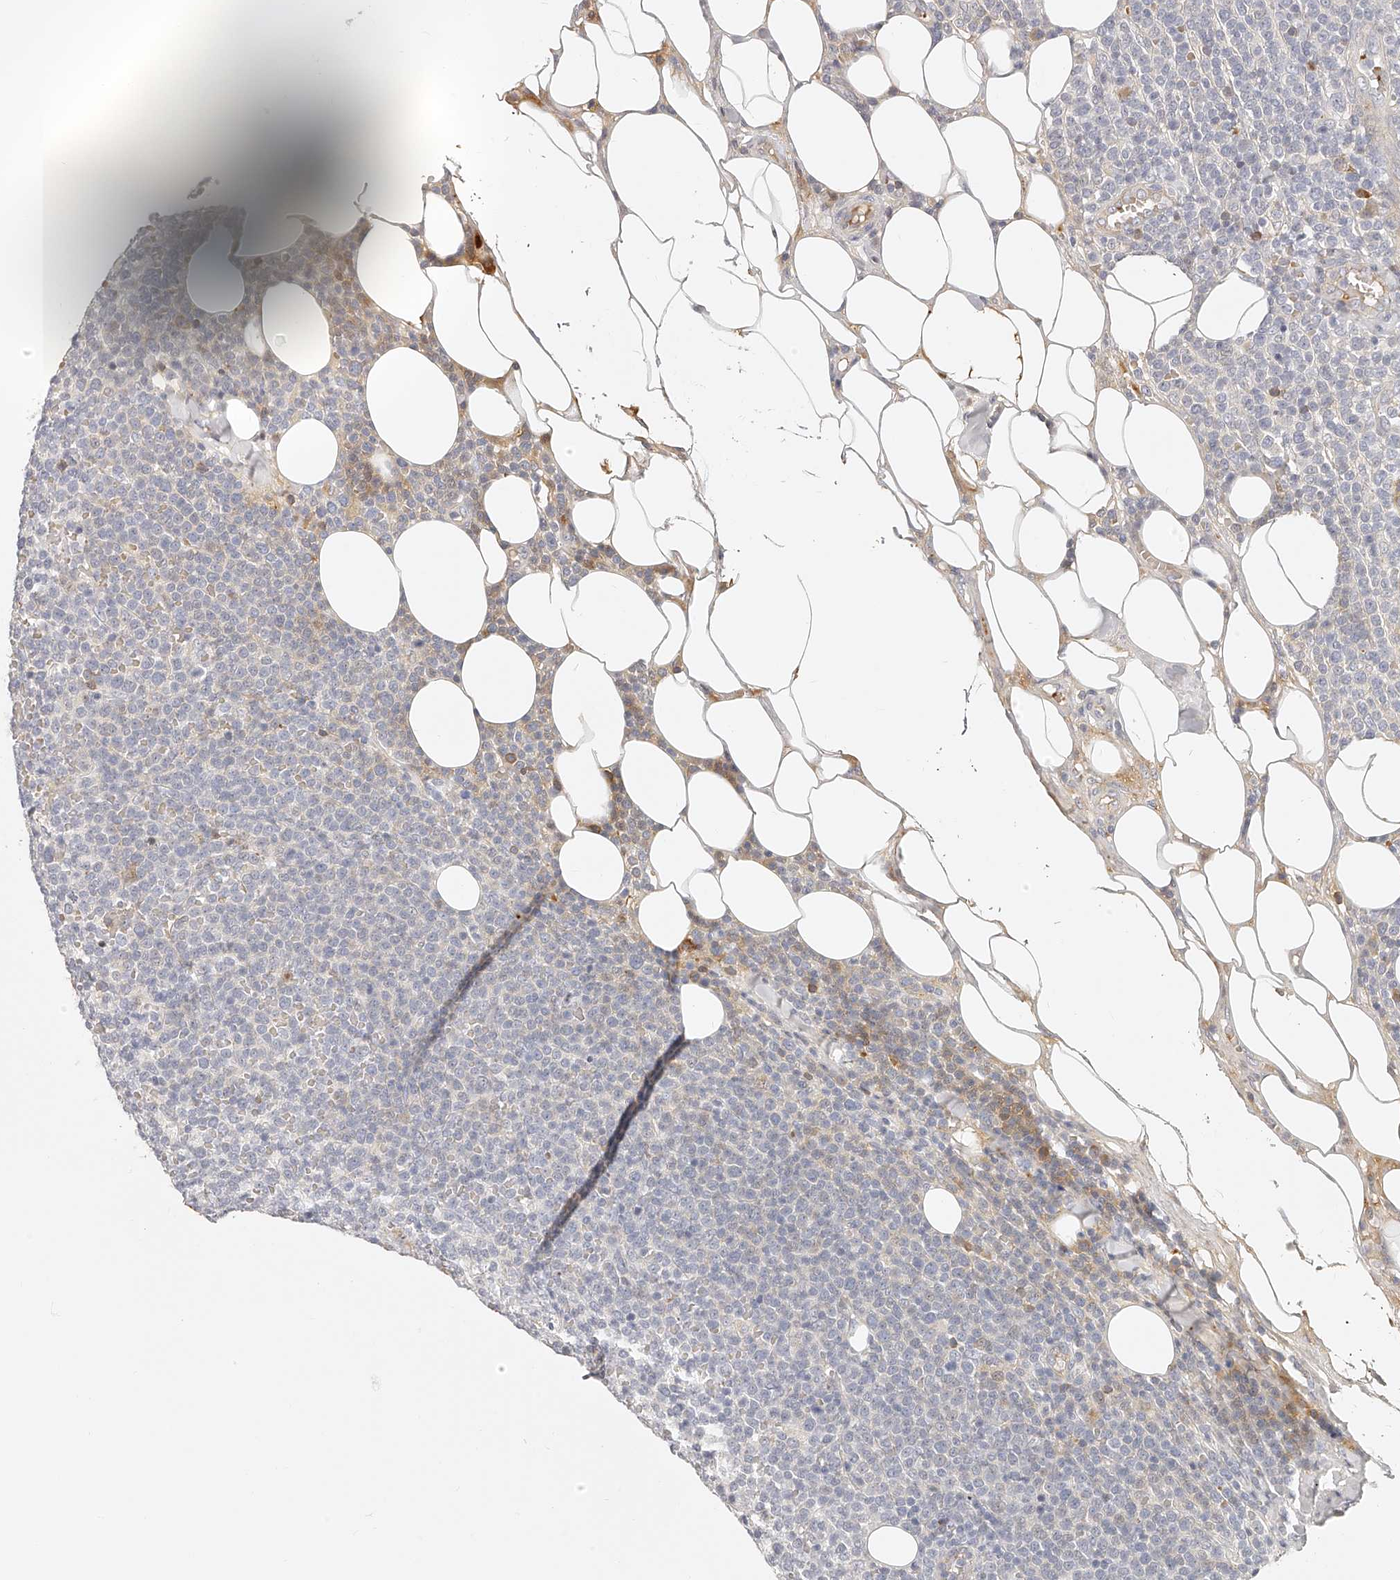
{"staining": {"intensity": "negative", "quantity": "none", "location": "none"}, "tissue": "lymphoma", "cell_type": "Tumor cells", "image_type": "cancer", "snomed": [{"axis": "morphology", "description": "Malignant lymphoma, non-Hodgkin's type, High grade"}, {"axis": "topography", "description": "Lymph node"}], "caption": "IHC photomicrograph of neoplastic tissue: lymphoma stained with DAB (3,3'-diaminobenzidine) reveals no significant protein expression in tumor cells.", "gene": "ITGB3", "patient": {"sex": "male", "age": 61}}